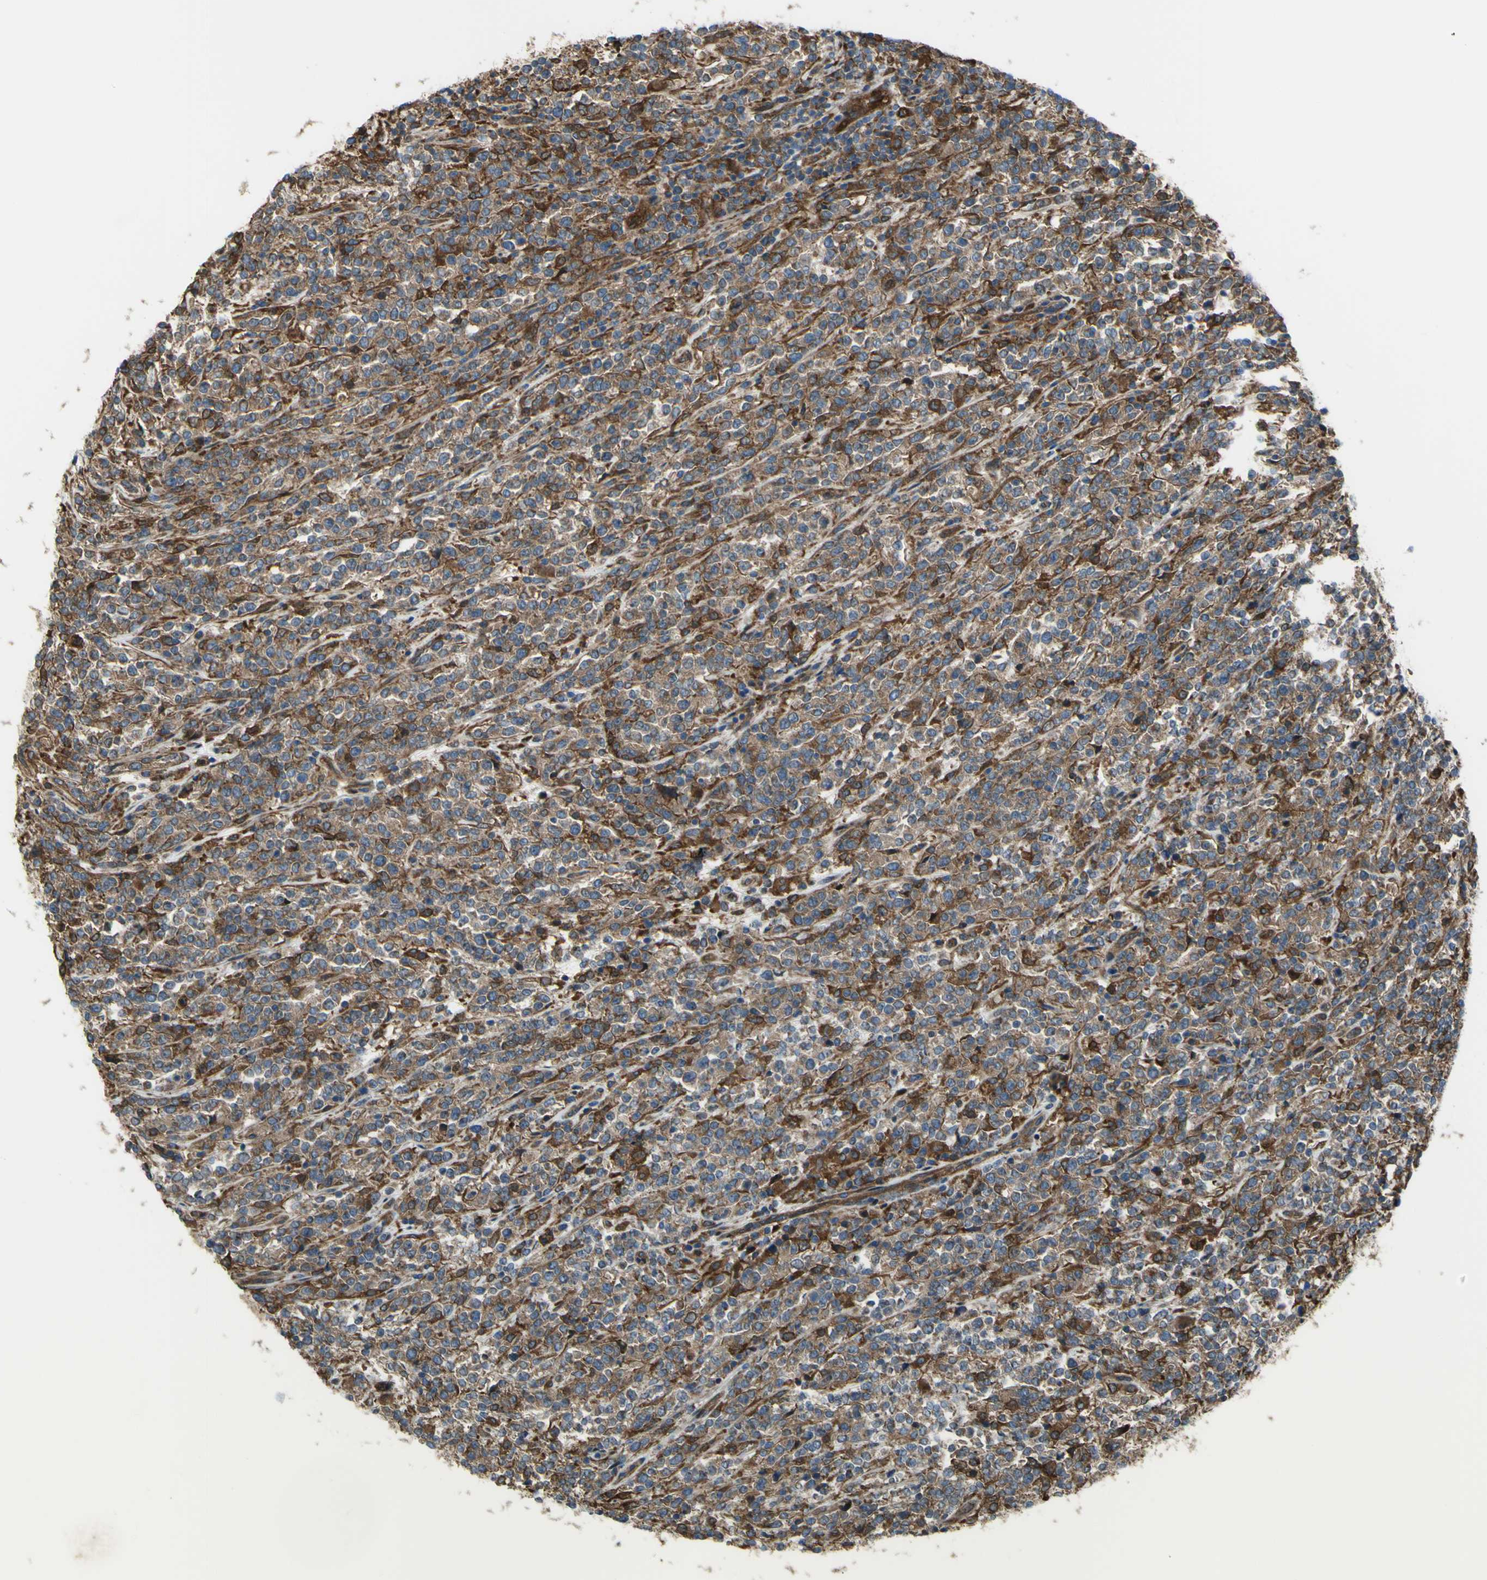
{"staining": {"intensity": "moderate", "quantity": "25%-75%", "location": "cytoplasmic/membranous"}, "tissue": "lymphoma", "cell_type": "Tumor cells", "image_type": "cancer", "snomed": [{"axis": "morphology", "description": "Malignant lymphoma, non-Hodgkin's type, High grade"}, {"axis": "topography", "description": "Soft tissue"}], "caption": "Protein analysis of malignant lymphoma, non-Hodgkin's type (high-grade) tissue exhibits moderate cytoplasmic/membranous positivity in approximately 25%-75% of tumor cells.", "gene": "IGSF9B", "patient": {"sex": "male", "age": 18}}